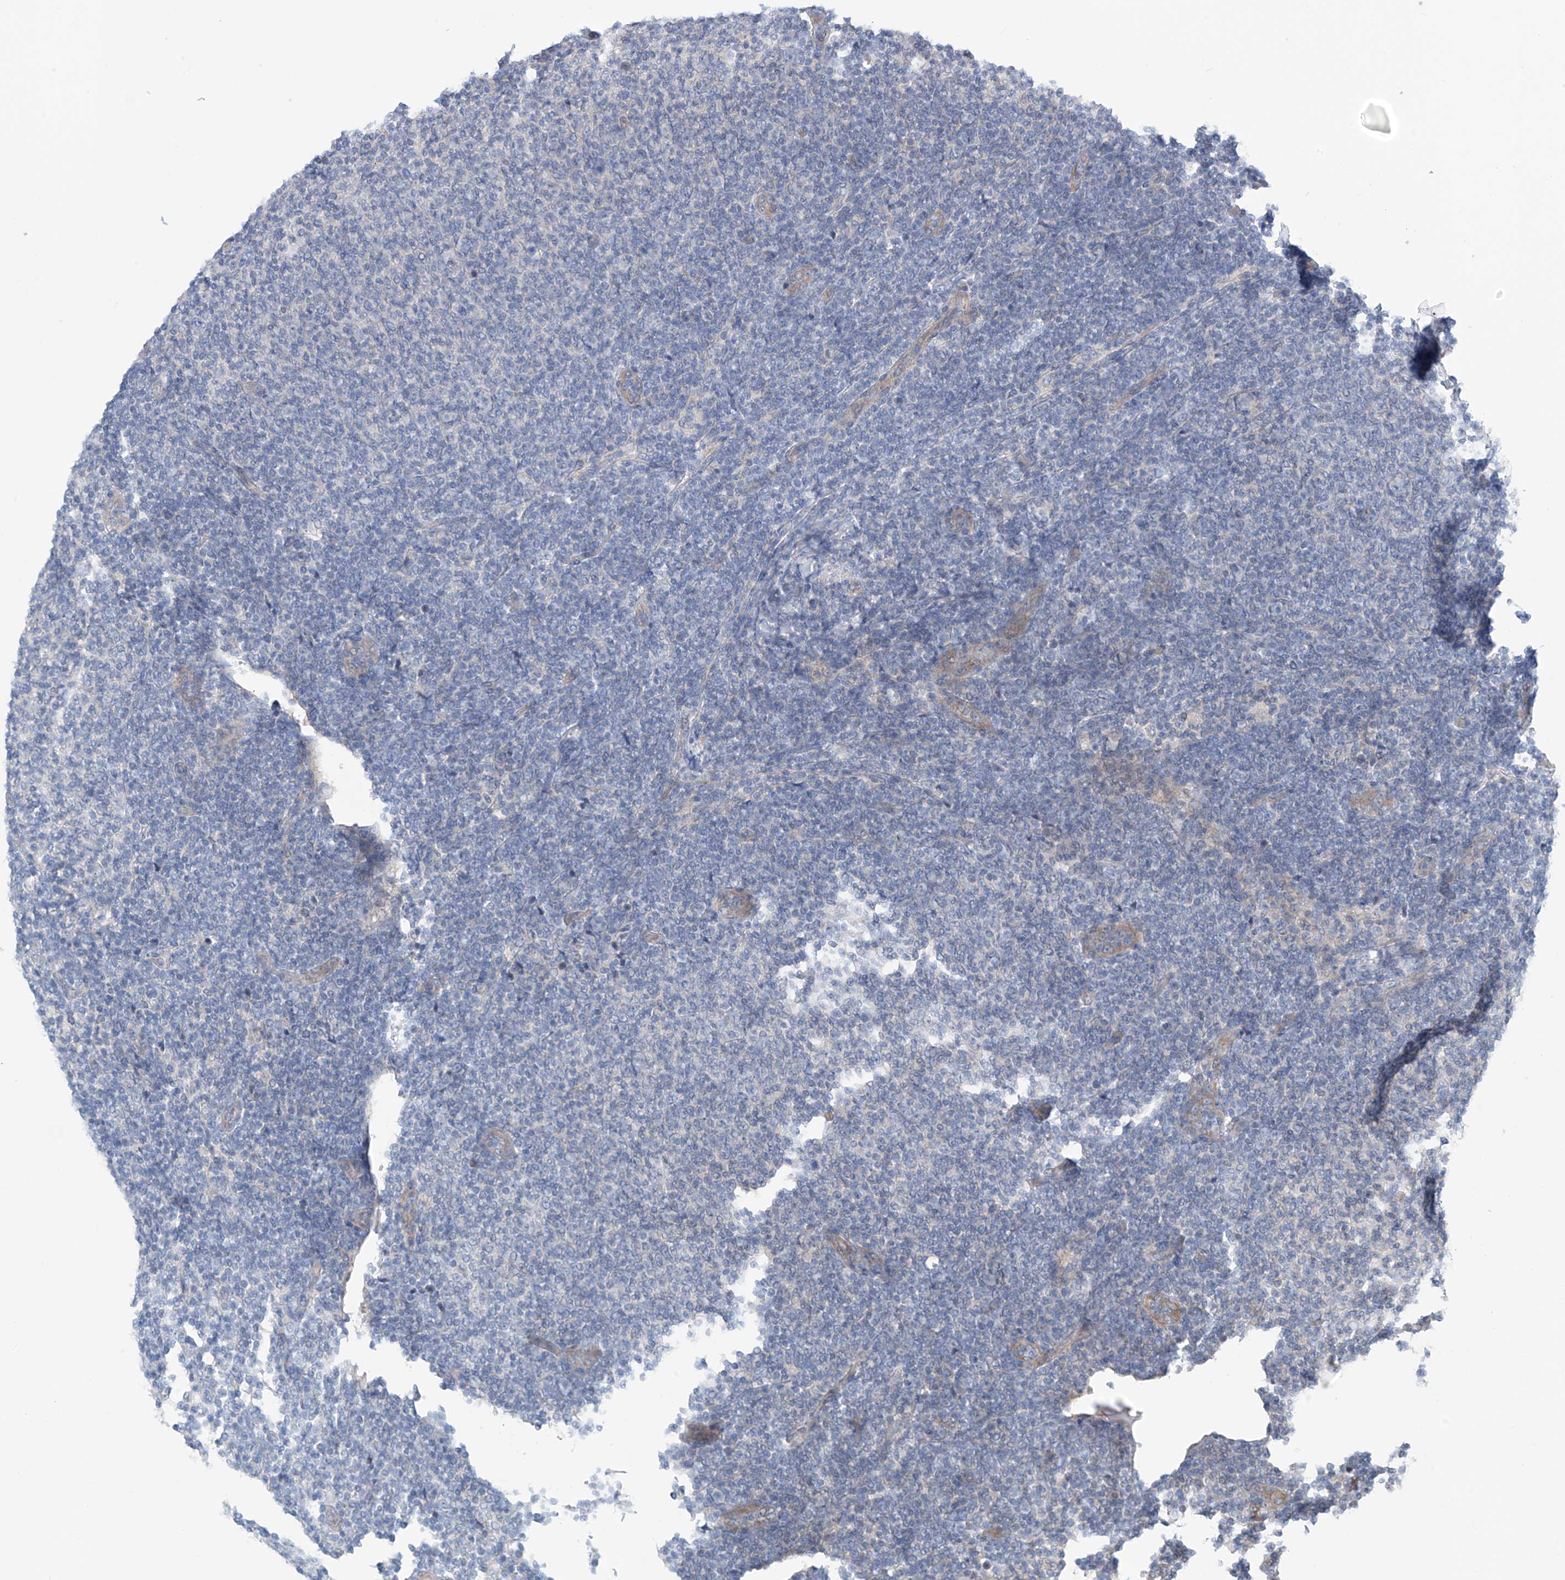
{"staining": {"intensity": "negative", "quantity": "none", "location": "none"}, "tissue": "lymphoma", "cell_type": "Tumor cells", "image_type": "cancer", "snomed": [{"axis": "morphology", "description": "Malignant lymphoma, non-Hodgkin's type, Low grade"}, {"axis": "topography", "description": "Lymph node"}], "caption": "A micrograph of low-grade malignant lymphoma, non-Hodgkin's type stained for a protein reveals no brown staining in tumor cells.", "gene": "PHACTR4", "patient": {"sex": "male", "age": 66}}